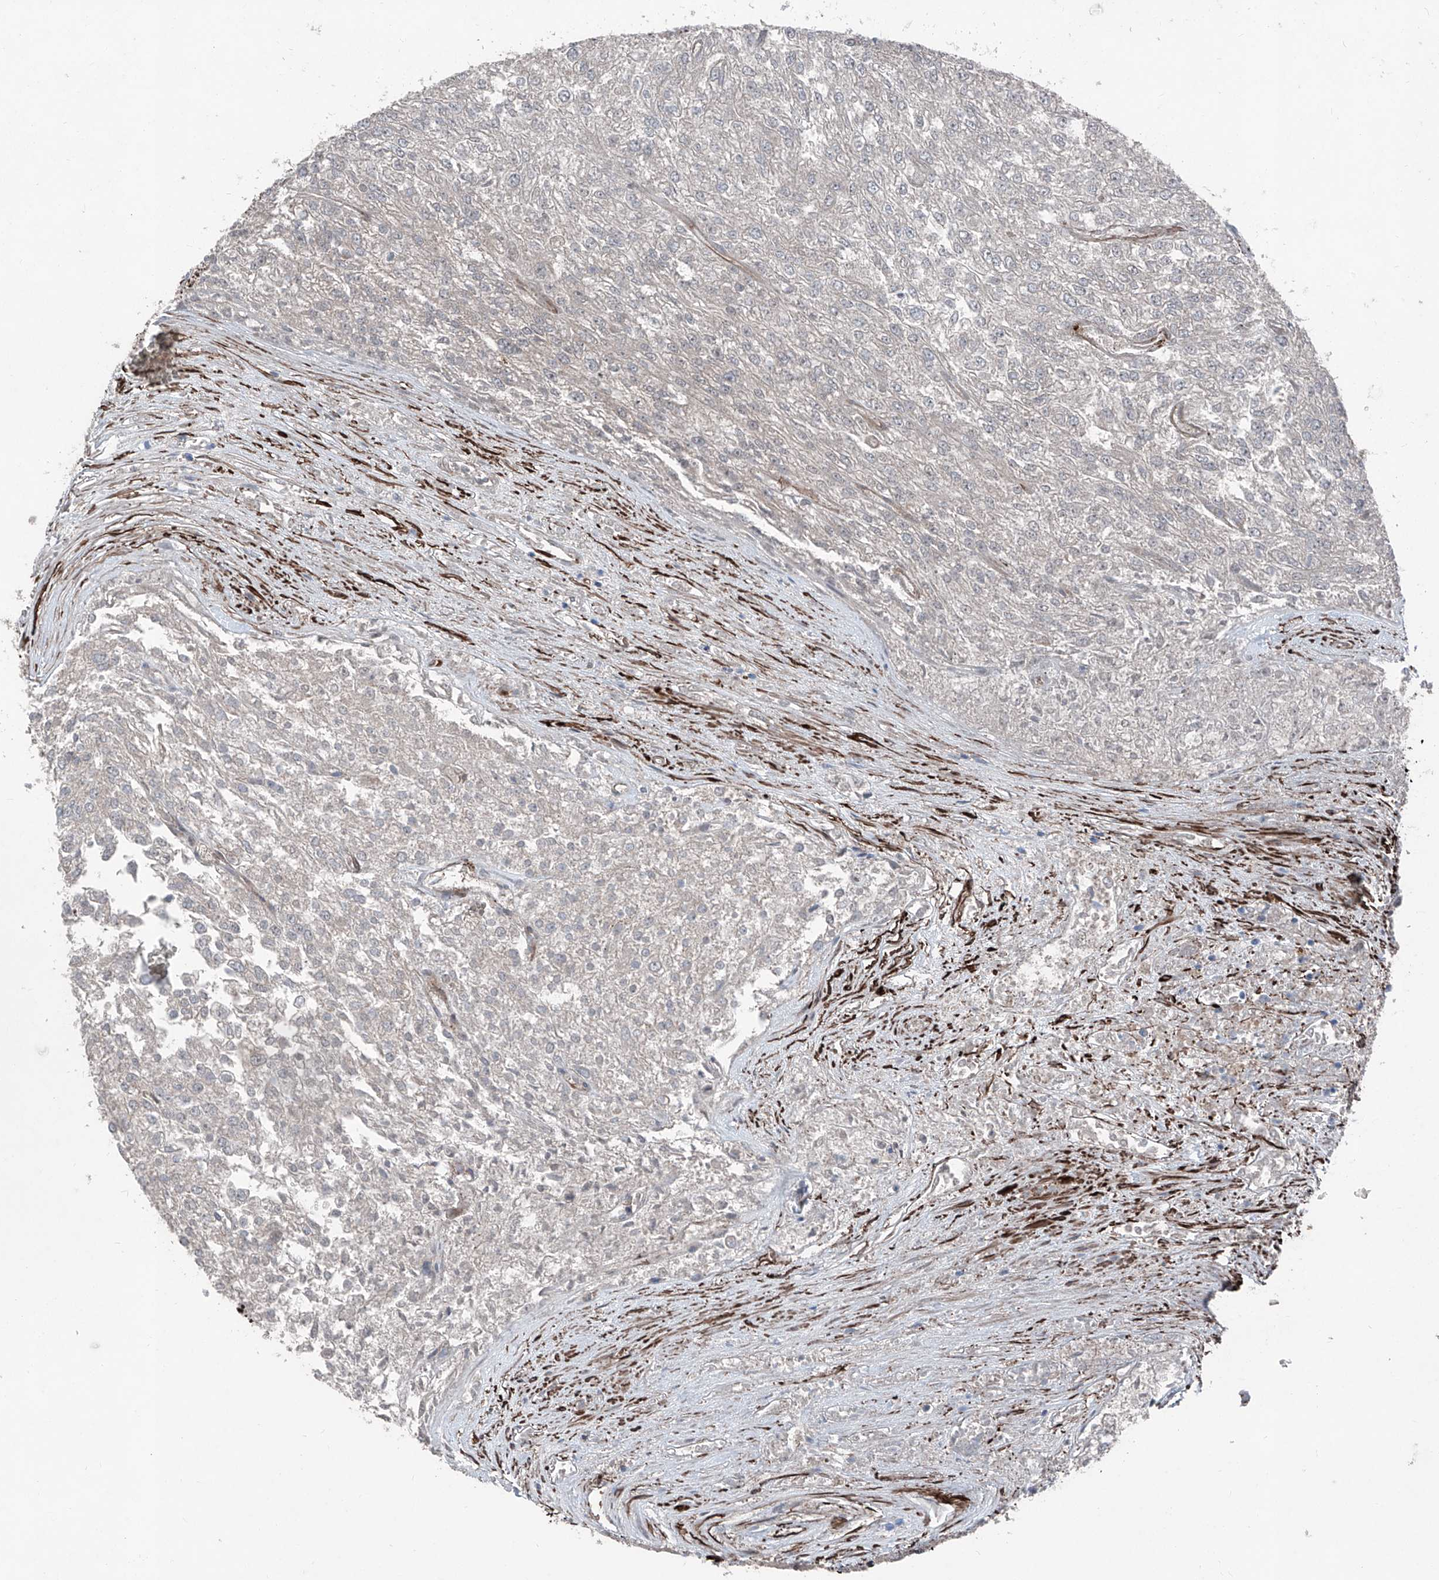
{"staining": {"intensity": "negative", "quantity": "none", "location": "none"}, "tissue": "renal cancer", "cell_type": "Tumor cells", "image_type": "cancer", "snomed": [{"axis": "morphology", "description": "Adenocarcinoma, NOS"}, {"axis": "topography", "description": "Kidney"}], "caption": "Tumor cells show no significant staining in renal cancer (adenocarcinoma).", "gene": "COA7", "patient": {"sex": "female", "age": 54}}